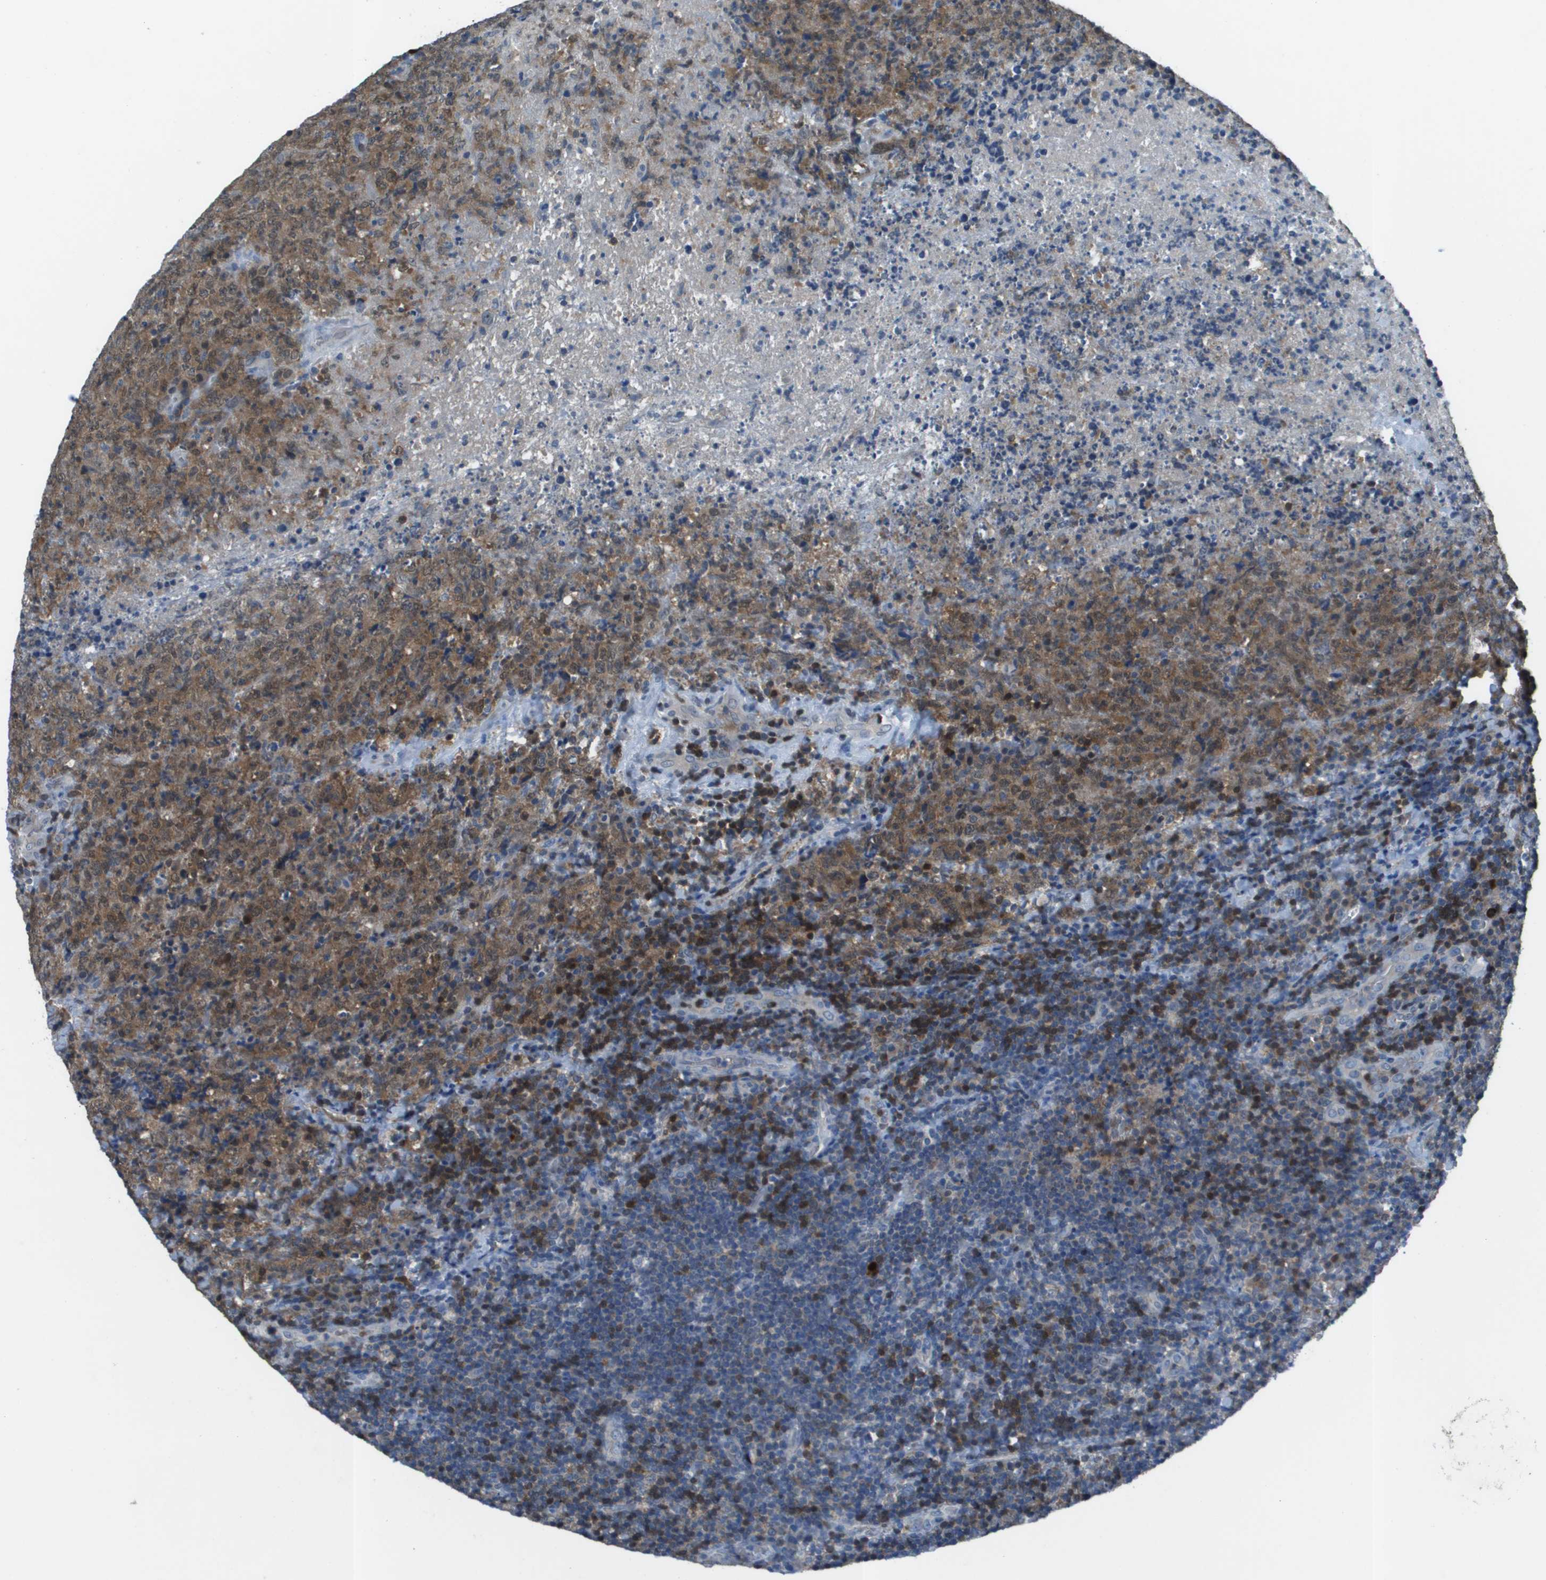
{"staining": {"intensity": "moderate", "quantity": ">75%", "location": "cytoplasmic/membranous,nuclear"}, "tissue": "lymphoma", "cell_type": "Tumor cells", "image_type": "cancer", "snomed": [{"axis": "morphology", "description": "Malignant lymphoma, non-Hodgkin's type, High grade"}, {"axis": "topography", "description": "Tonsil"}], "caption": "High-grade malignant lymphoma, non-Hodgkin's type stained with immunohistochemistry shows moderate cytoplasmic/membranous and nuclear staining in about >75% of tumor cells.", "gene": "CAMK4", "patient": {"sex": "female", "age": 36}}